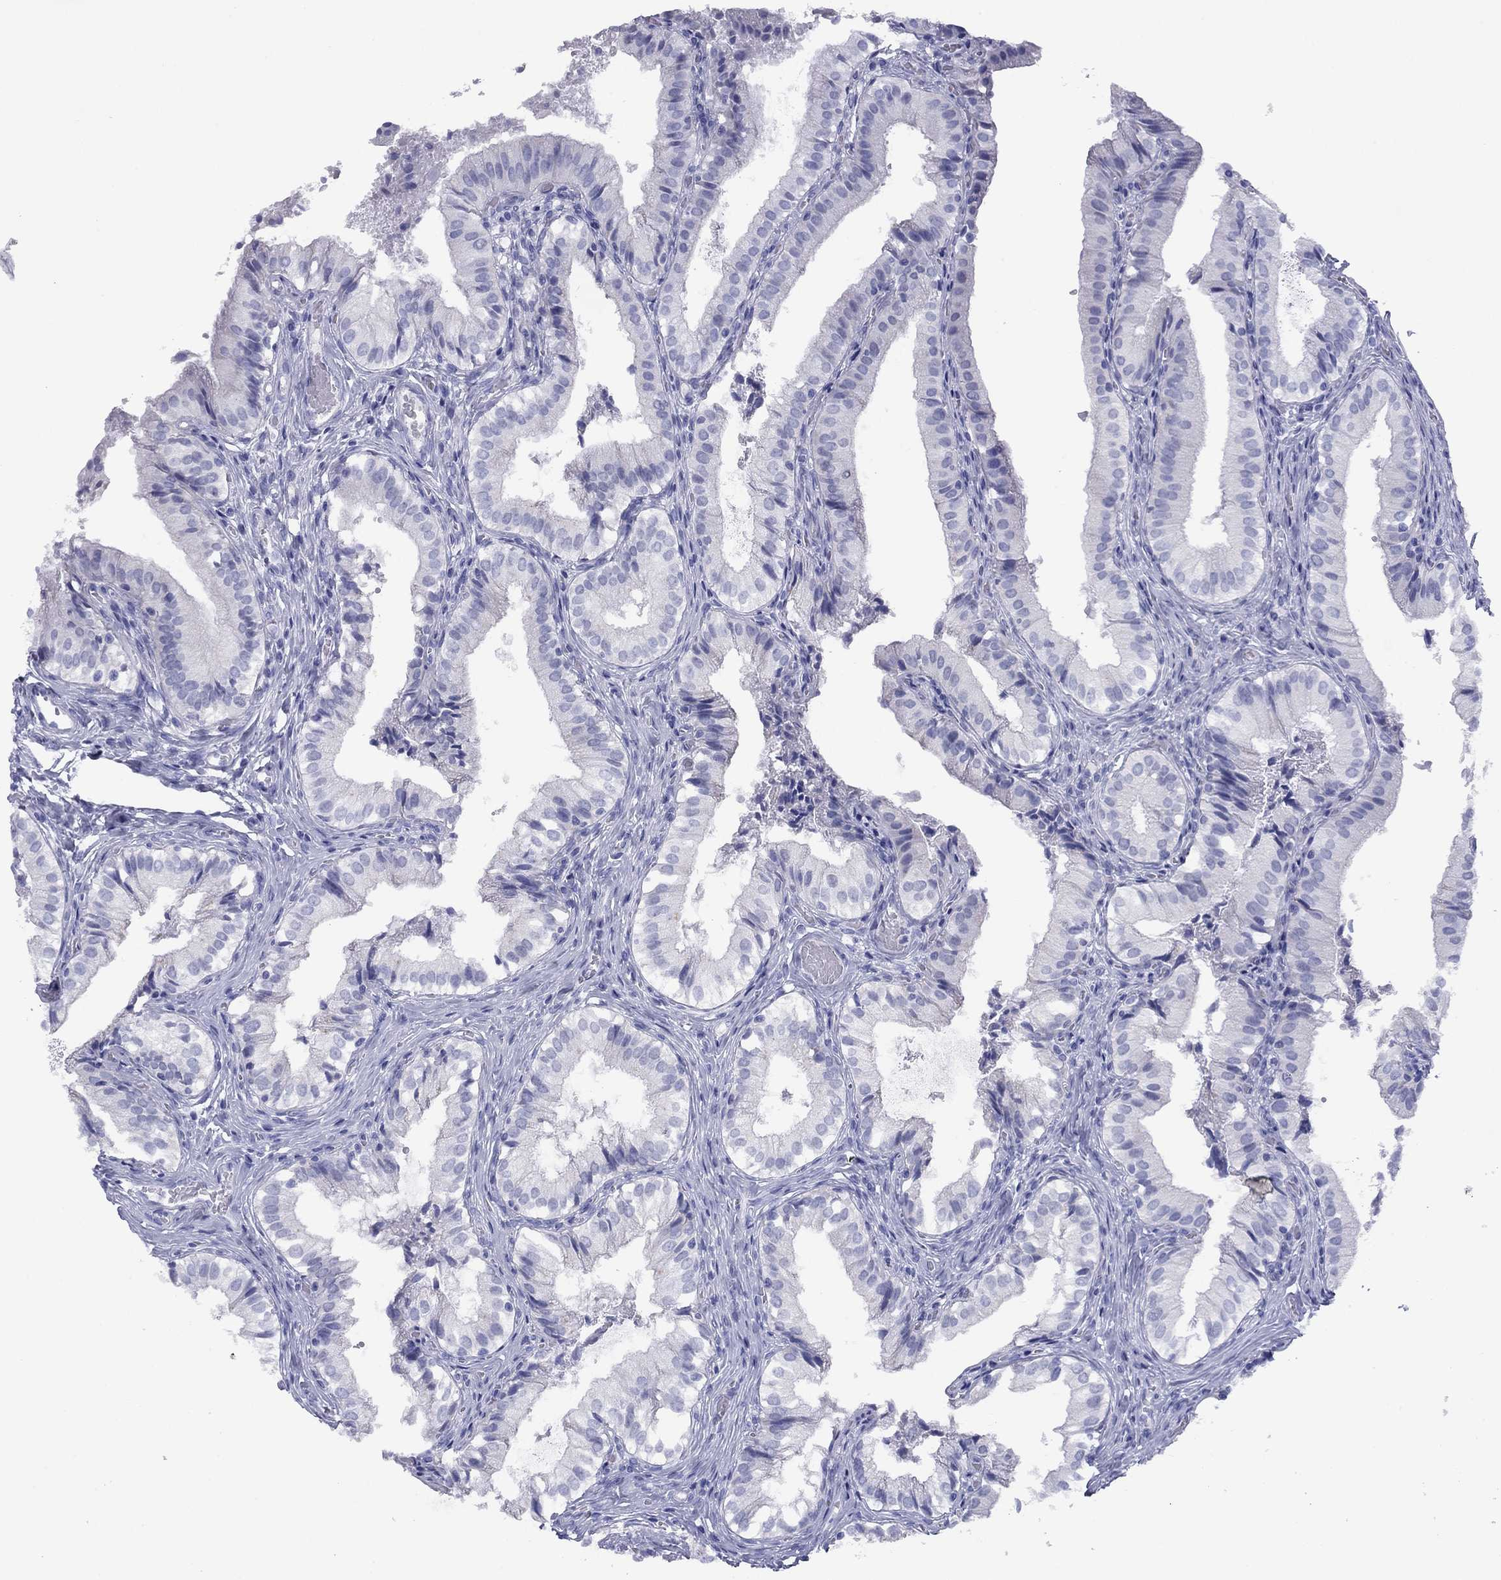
{"staining": {"intensity": "negative", "quantity": "none", "location": "none"}, "tissue": "gallbladder", "cell_type": "Glandular cells", "image_type": "normal", "snomed": [{"axis": "morphology", "description": "Normal tissue, NOS"}, {"axis": "topography", "description": "Gallbladder"}], "caption": "This is an immunohistochemistry (IHC) photomicrograph of unremarkable human gallbladder. There is no expression in glandular cells.", "gene": "TCFL5", "patient": {"sex": "female", "age": 47}}